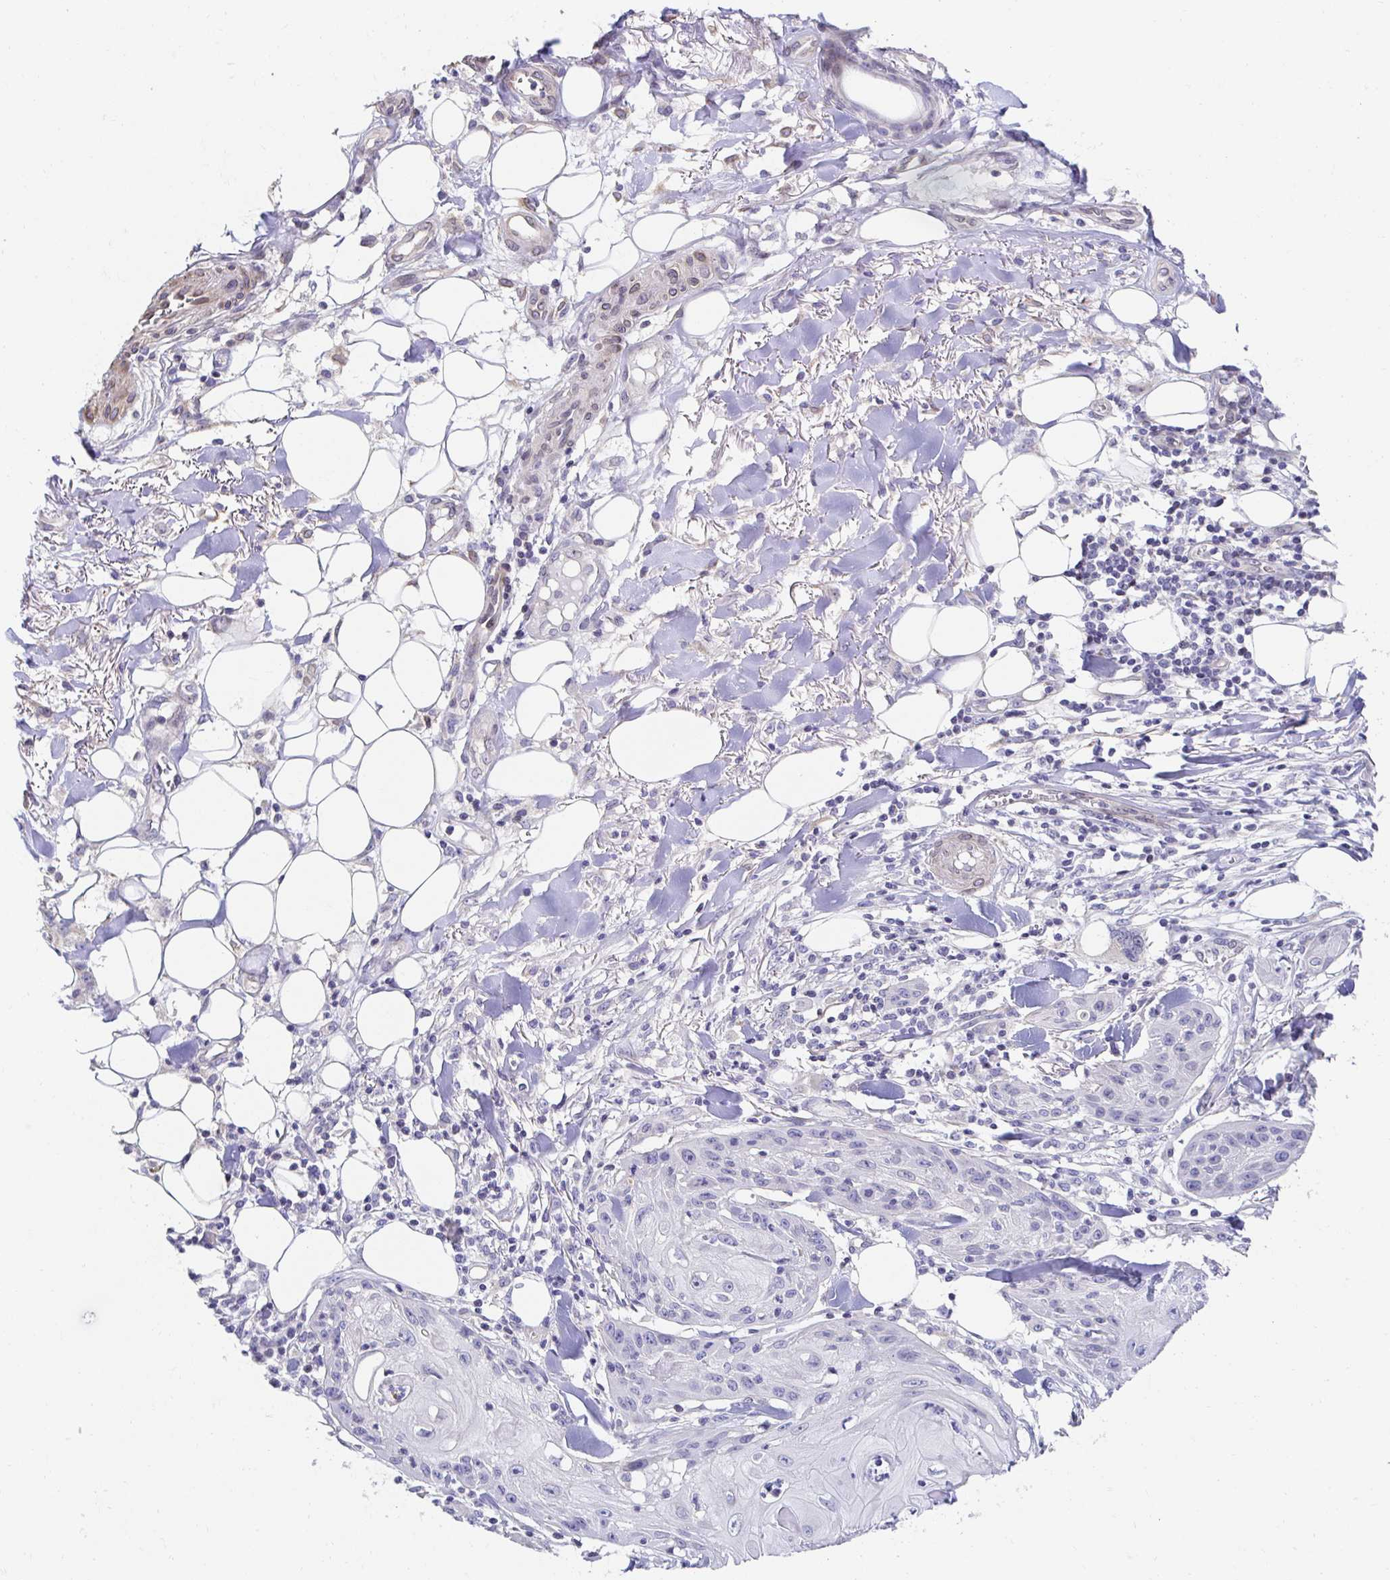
{"staining": {"intensity": "negative", "quantity": "none", "location": "none"}, "tissue": "skin cancer", "cell_type": "Tumor cells", "image_type": "cancer", "snomed": [{"axis": "morphology", "description": "Squamous cell carcinoma, NOS"}, {"axis": "topography", "description": "Skin"}], "caption": "Immunohistochemical staining of skin cancer (squamous cell carcinoma) demonstrates no significant staining in tumor cells.", "gene": "AKAP14", "patient": {"sex": "female", "age": 88}}